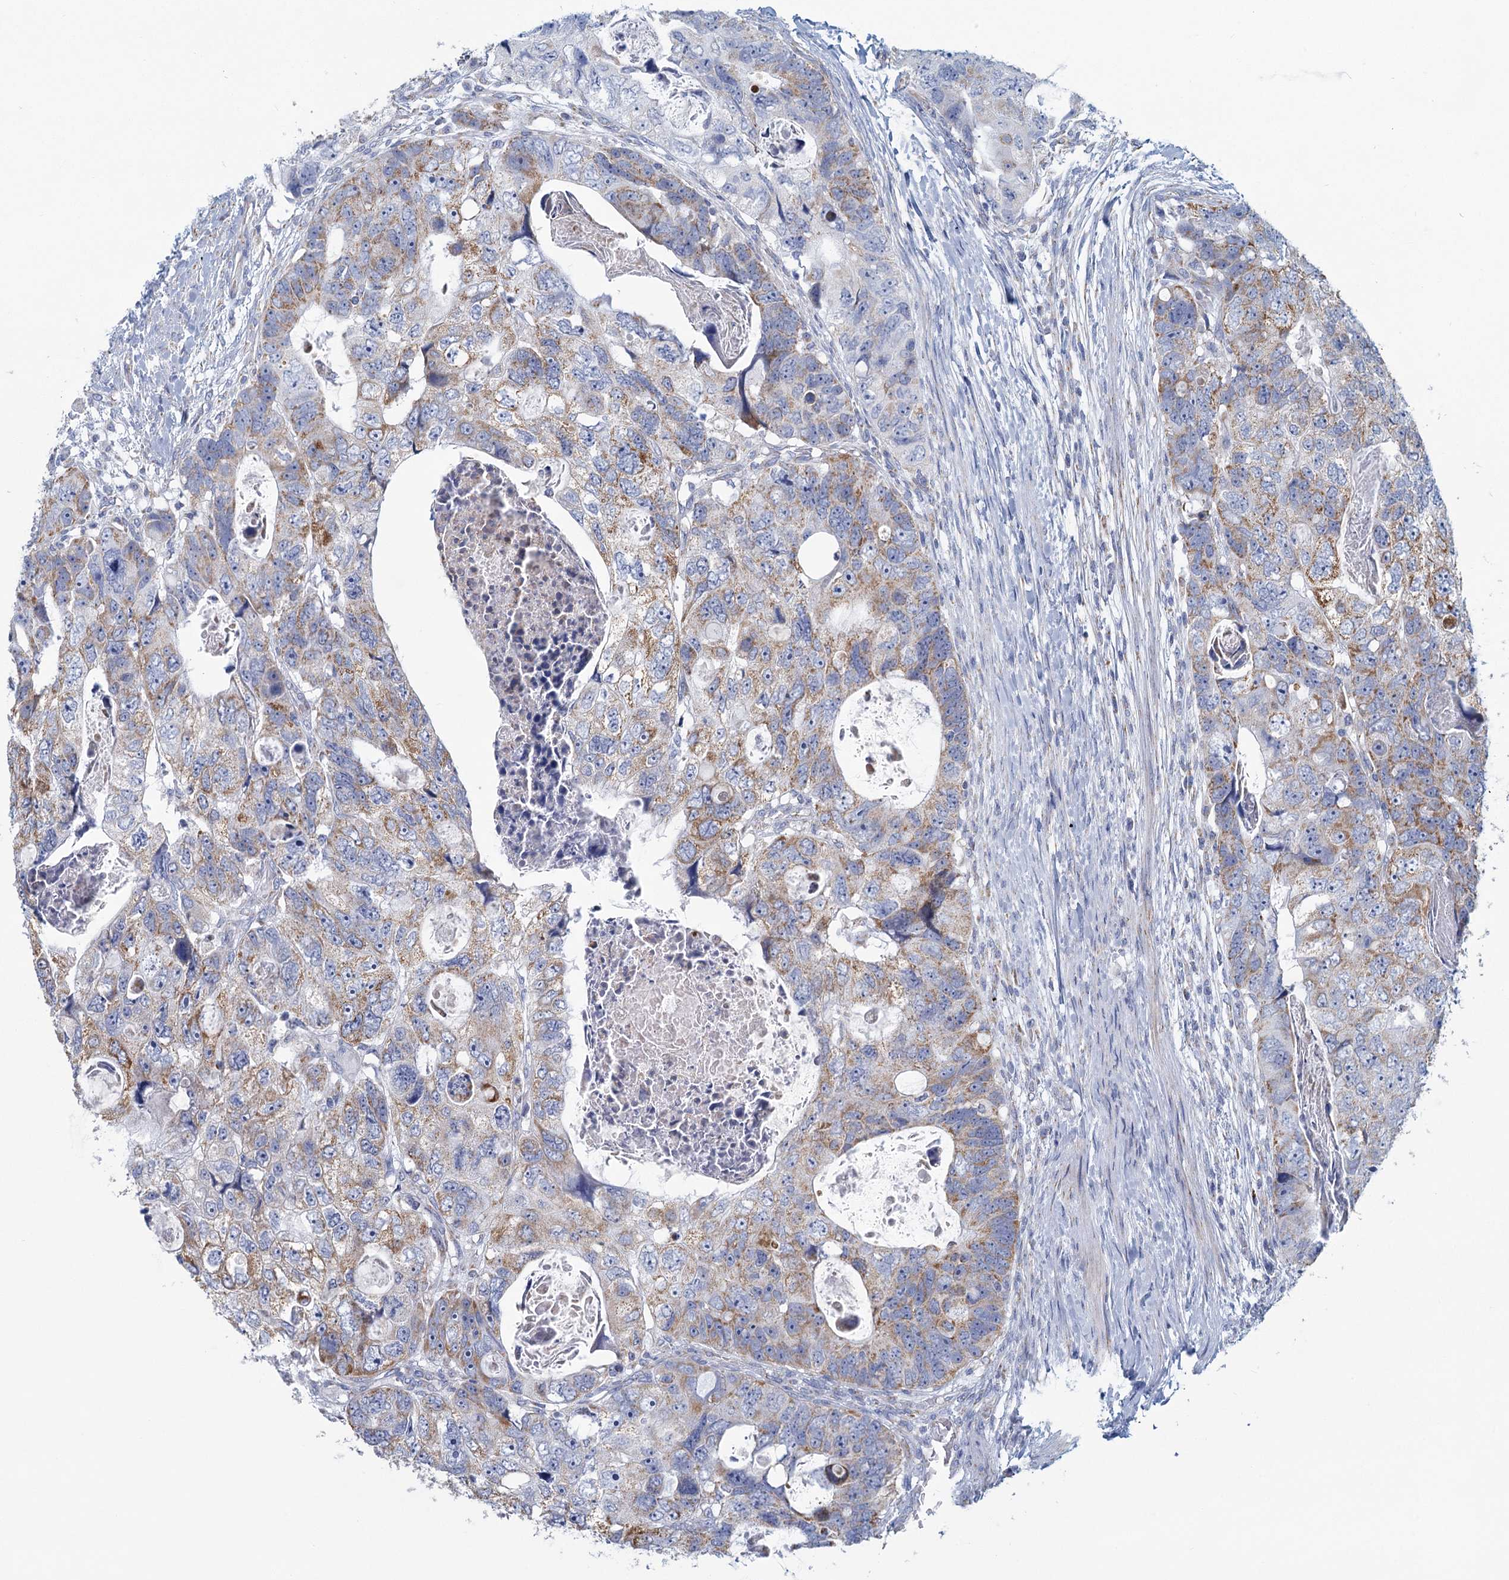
{"staining": {"intensity": "moderate", "quantity": "25%-75%", "location": "cytoplasmic/membranous"}, "tissue": "colorectal cancer", "cell_type": "Tumor cells", "image_type": "cancer", "snomed": [{"axis": "morphology", "description": "Adenocarcinoma, NOS"}, {"axis": "topography", "description": "Rectum"}], "caption": "Immunohistochemical staining of human adenocarcinoma (colorectal) shows medium levels of moderate cytoplasmic/membranous positivity in about 25%-75% of tumor cells.", "gene": "NDUFC2", "patient": {"sex": "male", "age": 59}}